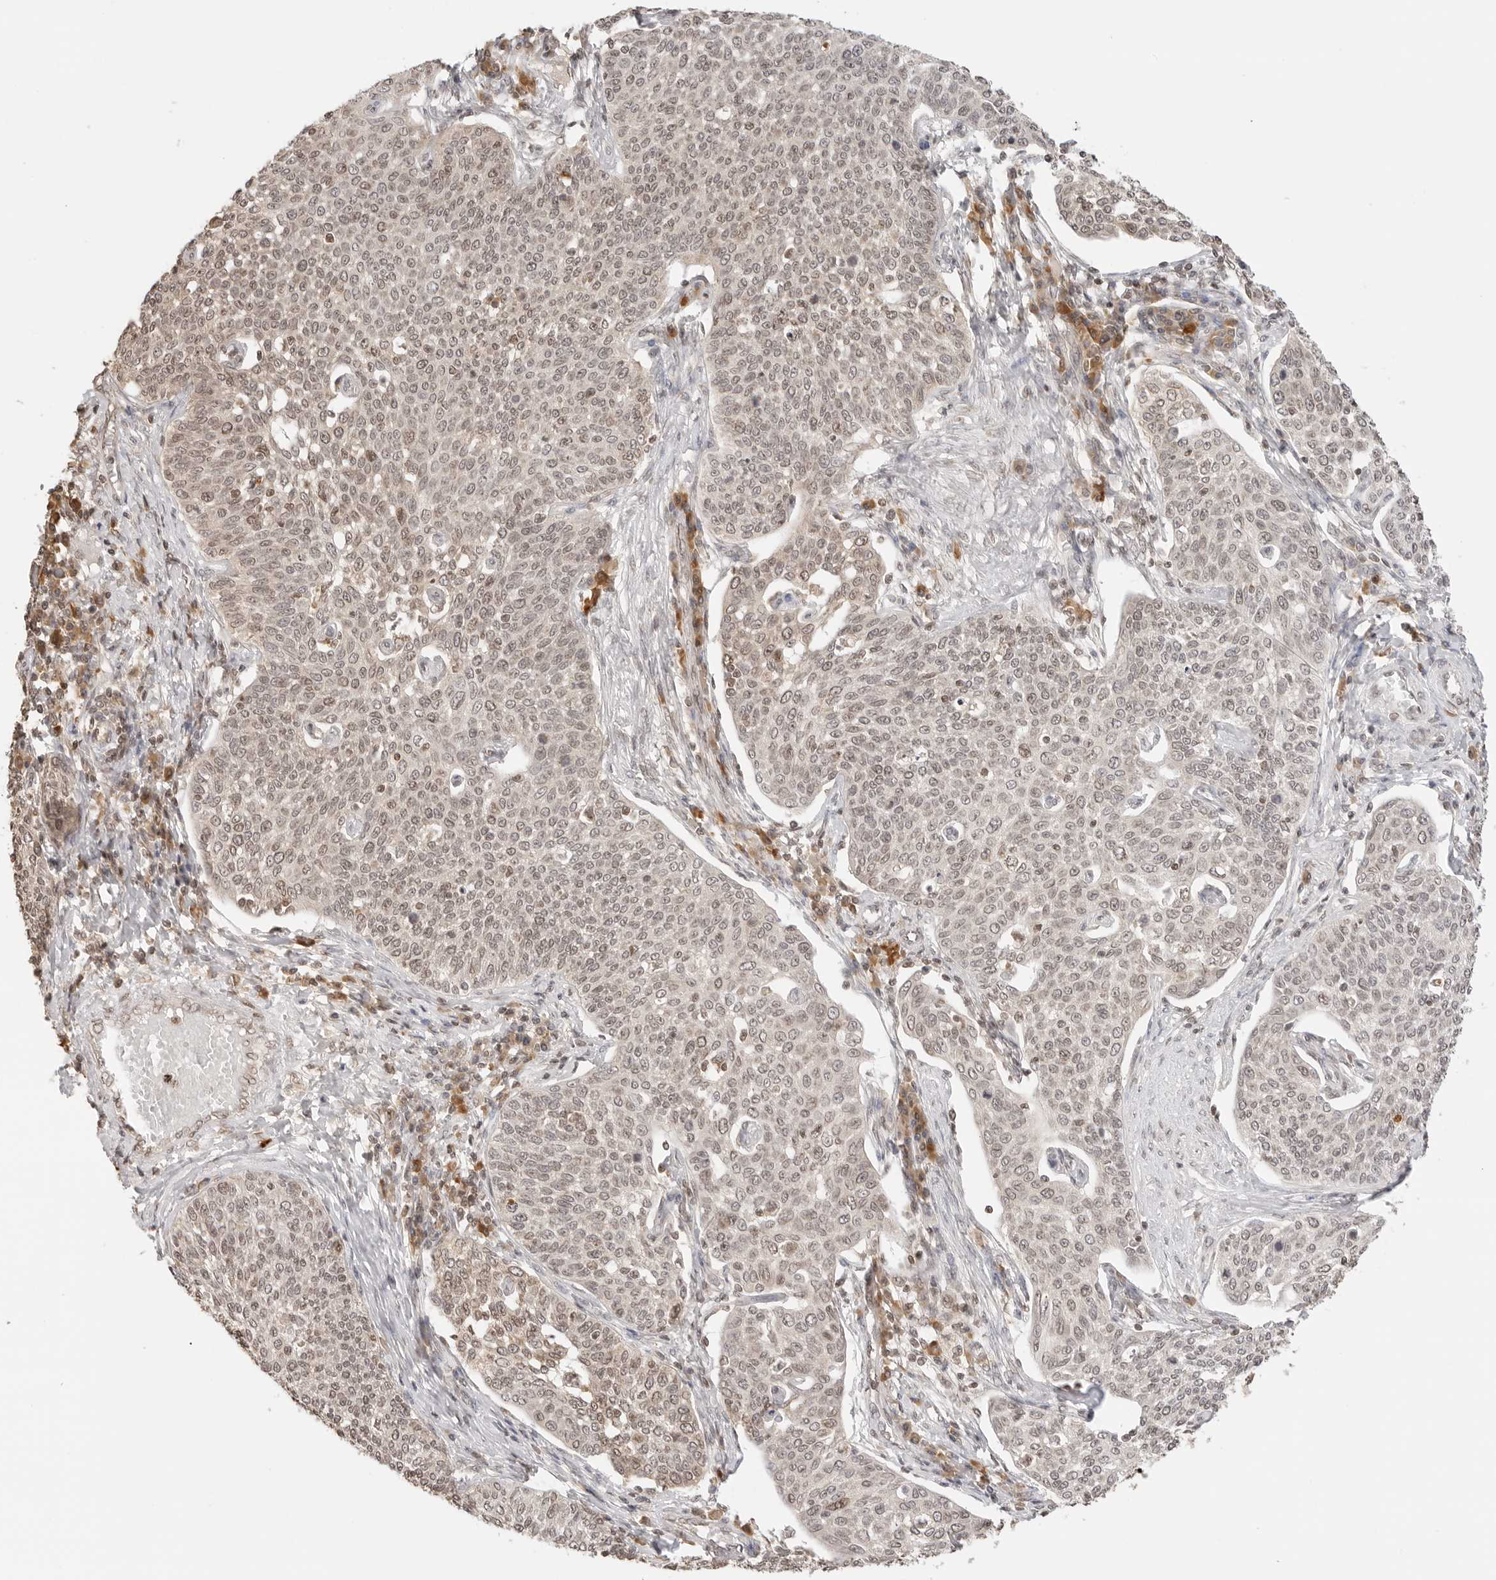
{"staining": {"intensity": "weak", "quantity": ">75%", "location": "nuclear"}, "tissue": "cervical cancer", "cell_type": "Tumor cells", "image_type": "cancer", "snomed": [{"axis": "morphology", "description": "Squamous cell carcinoma, NOS"}, {"axis": "topography", "description": "Cervix"}], "caption": "A histopathology image of human cervical cancer (squamous cell carcinoma) stained for a protein shows weak nuclear brown staining in tumor cells.", "gene": "POLH", "patient": {"sex": "female", "age": 34}}